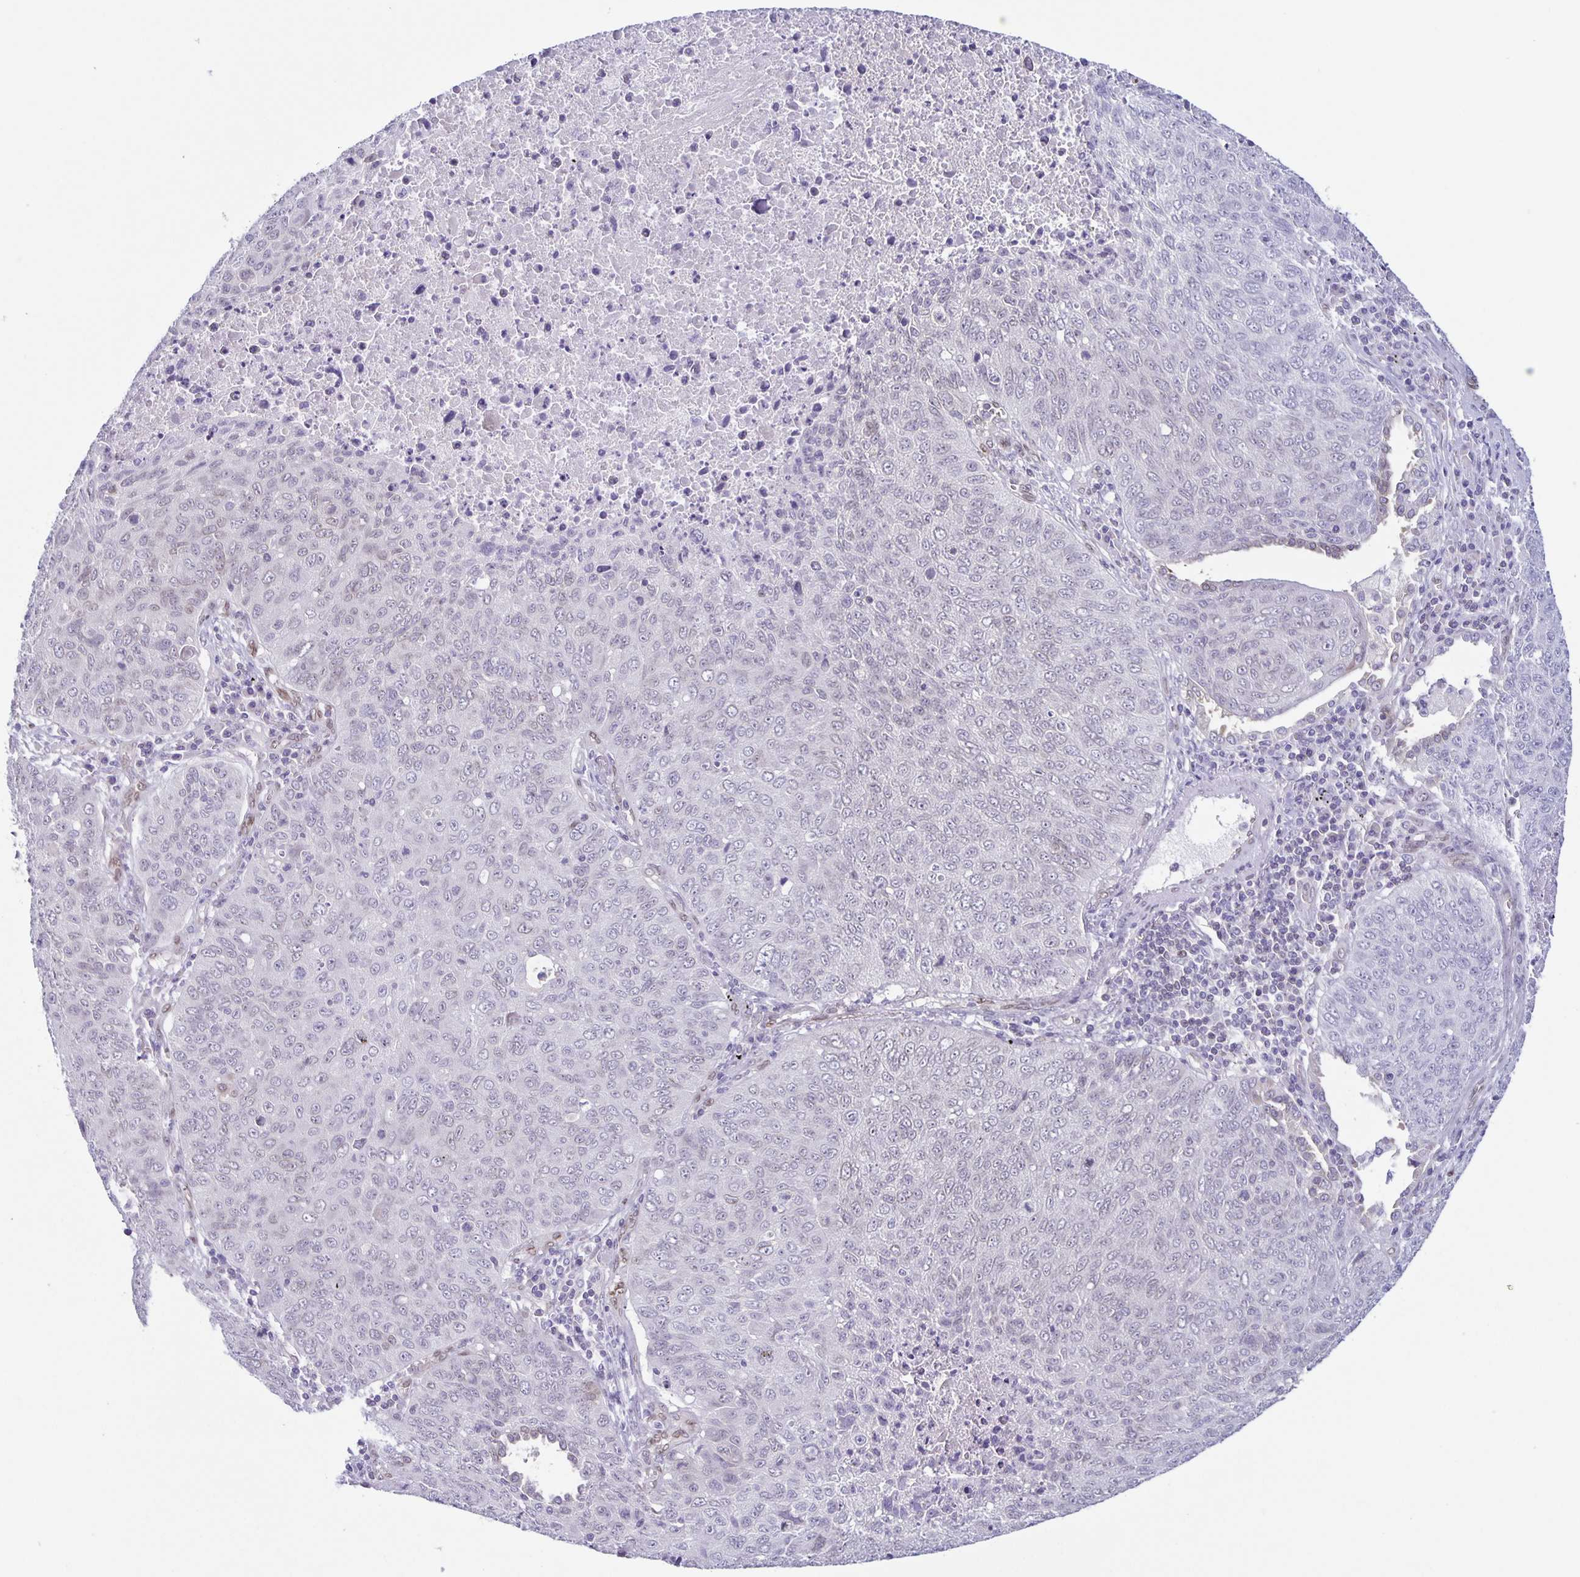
{"staining": {"intensity": "negative", "quantity": "none", "location": "none"}, "tissue": "lung cancer", "cell_type": "Tumor cells", "image_type": "cancer", "snomed": [{"axis": "morphology", "description": "Normal morphology"}, {"axis": "morphology", "description": "Aneuploidy"}, {"axis": "morphology", "description": "Squamous cell carcinoma, NOS"}, {"axis": "topography", "description": "Lymph node"}, {"axis": "topography", "description": "Lung"}], "caption": "Immunohistochemistry (IHC) histopathology image of neoplastic tissue: lung squamous cell carcinoma stained with DAB (3,3'-diaminobenzidine) shows no significant protein expression in tumor cells.", "gene": "SYNE2", "patient": {"sex": "female", "age": 76}}